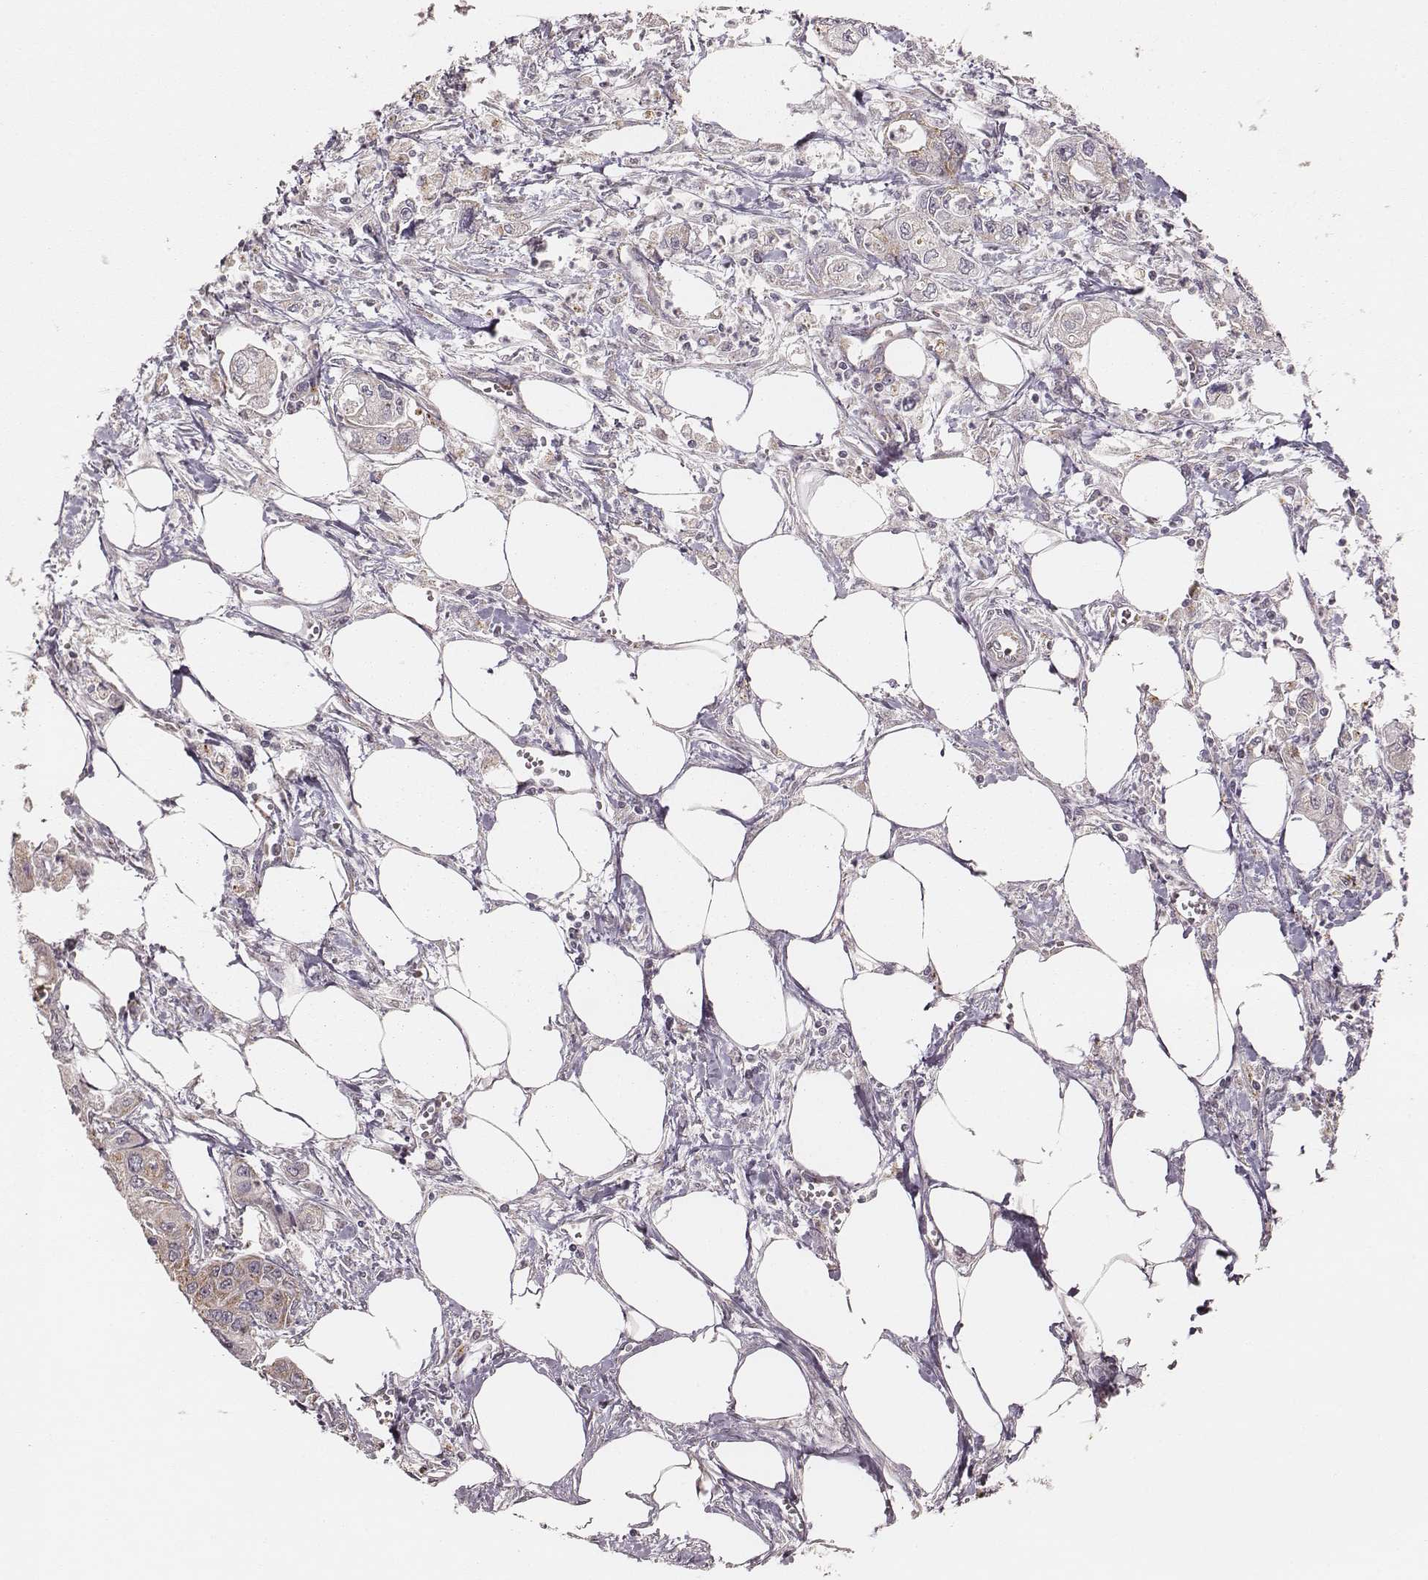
{"staining": {"intensity": "moderate", "quantity": ">75%", "location": "cytoplasmic/membranous"}, "tissue": "pancreatic cancer", "cell_type": "Tumor cells", "image_type": "cancer", "snomed": [{"axis": "morphology", "description": "Adenocarcinoma, NOS"}, {"axis": "topography", "description": "Pancreas"}], "caption": "Protein staining of adenocarcinoma (pancreatic) tissue exhibits moderate cytoplasmic/membranous positivity in approximately >75% of tumor cells.", "gene": "TUFM", "patient": {"sex": "male", "age": 70}}